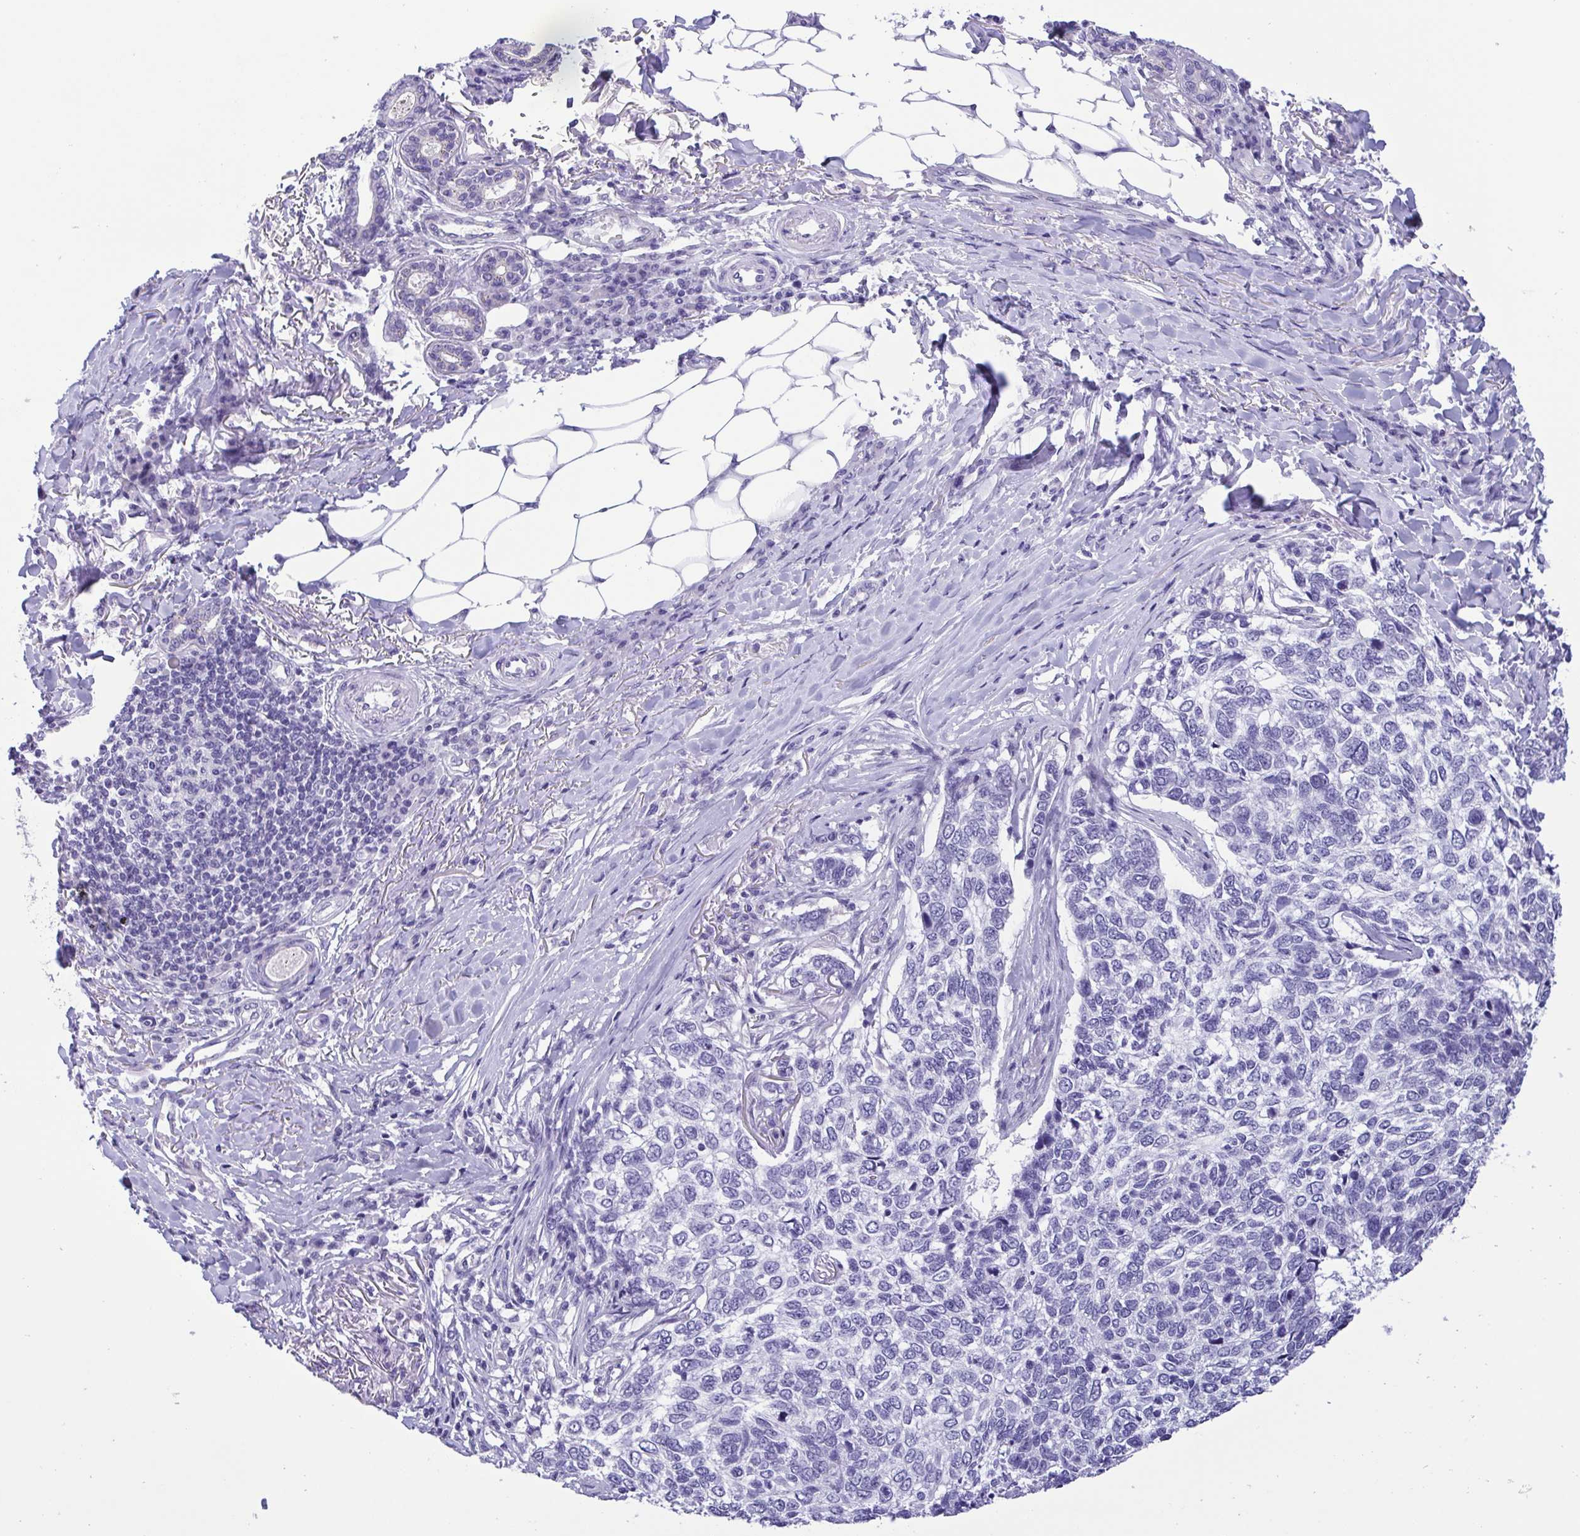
{"staining": {"intensity": "negative", "quantity": "none", "location": "none"}, "tissue": "skin cancer", "cell_type": "Tumor cells", "image_type": "cancer", "snomed": [{"axis": "morphology", "description": "Basal cell carcinoma"}, {"axis": "topography", "description": "Skin"}], "caption": "This is an immunohistochemistry histopathology image of human basal cell carcinoma (skin). There is no positivity in tumor cells.", "gene": "MYL7", "patient": {"sex": "female", "age": 65}}